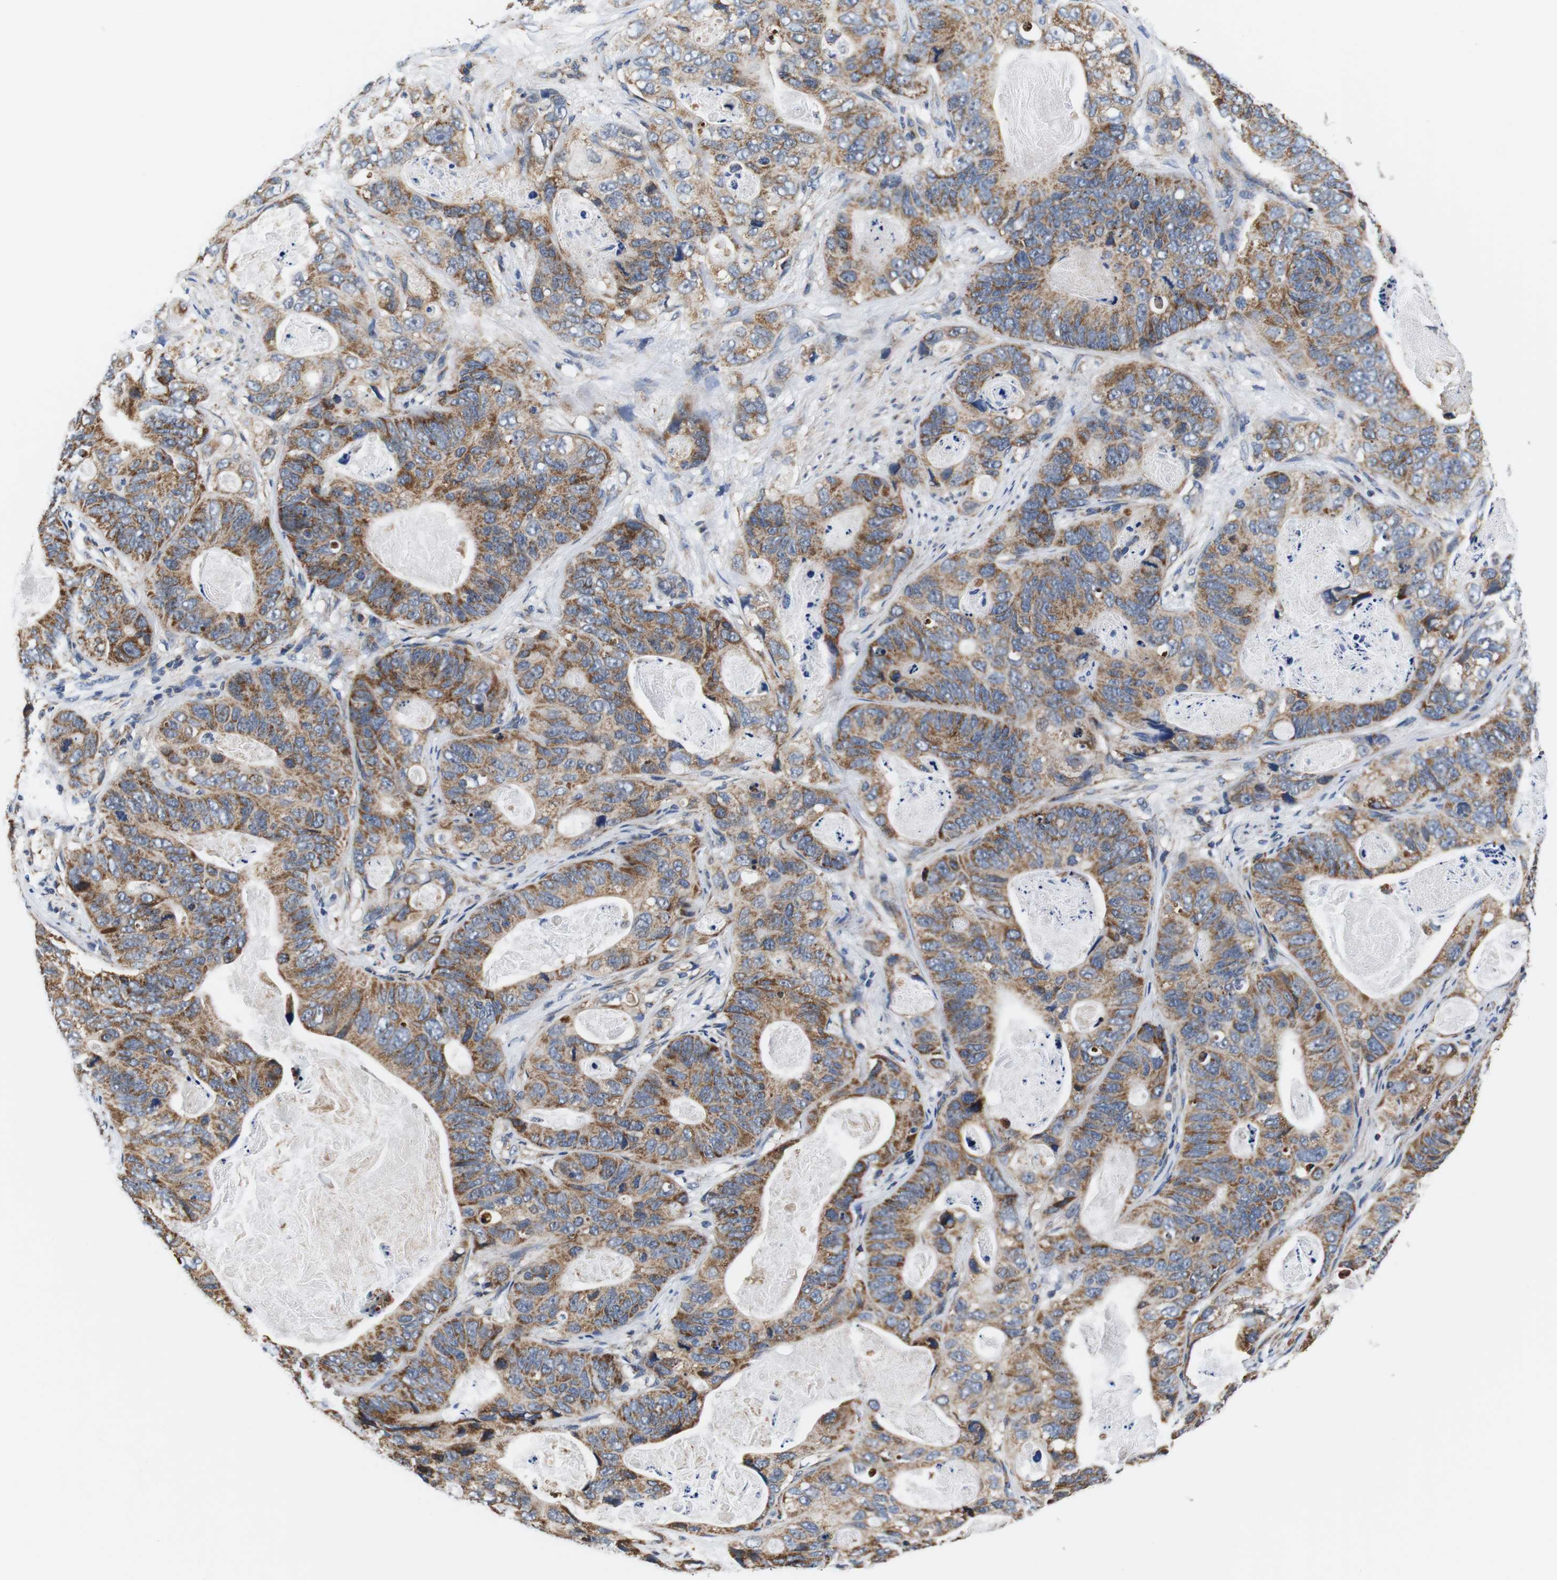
{"staining": {"intensity": "moderate", "quantity": ">75%", "location": "cytoplasmic/membranous"}, "tissue": "stomach cancer", "cell_type": "Tumor cells", "image_type": "cancer", "snomed": [{"axis": "morphology", "description": "Adenocarcinoma, NOS"}, {"axis": "topography", "description": "Stomach"}], "caption": "Brown immunohistochemical staining in human adenocarcinoma (stomach) reveals moderate cytoplasmic/membranous positivity in about >75% of tumor cells.", "gene": "LRP4", "patient": {"sex": "female", "age": 89}}